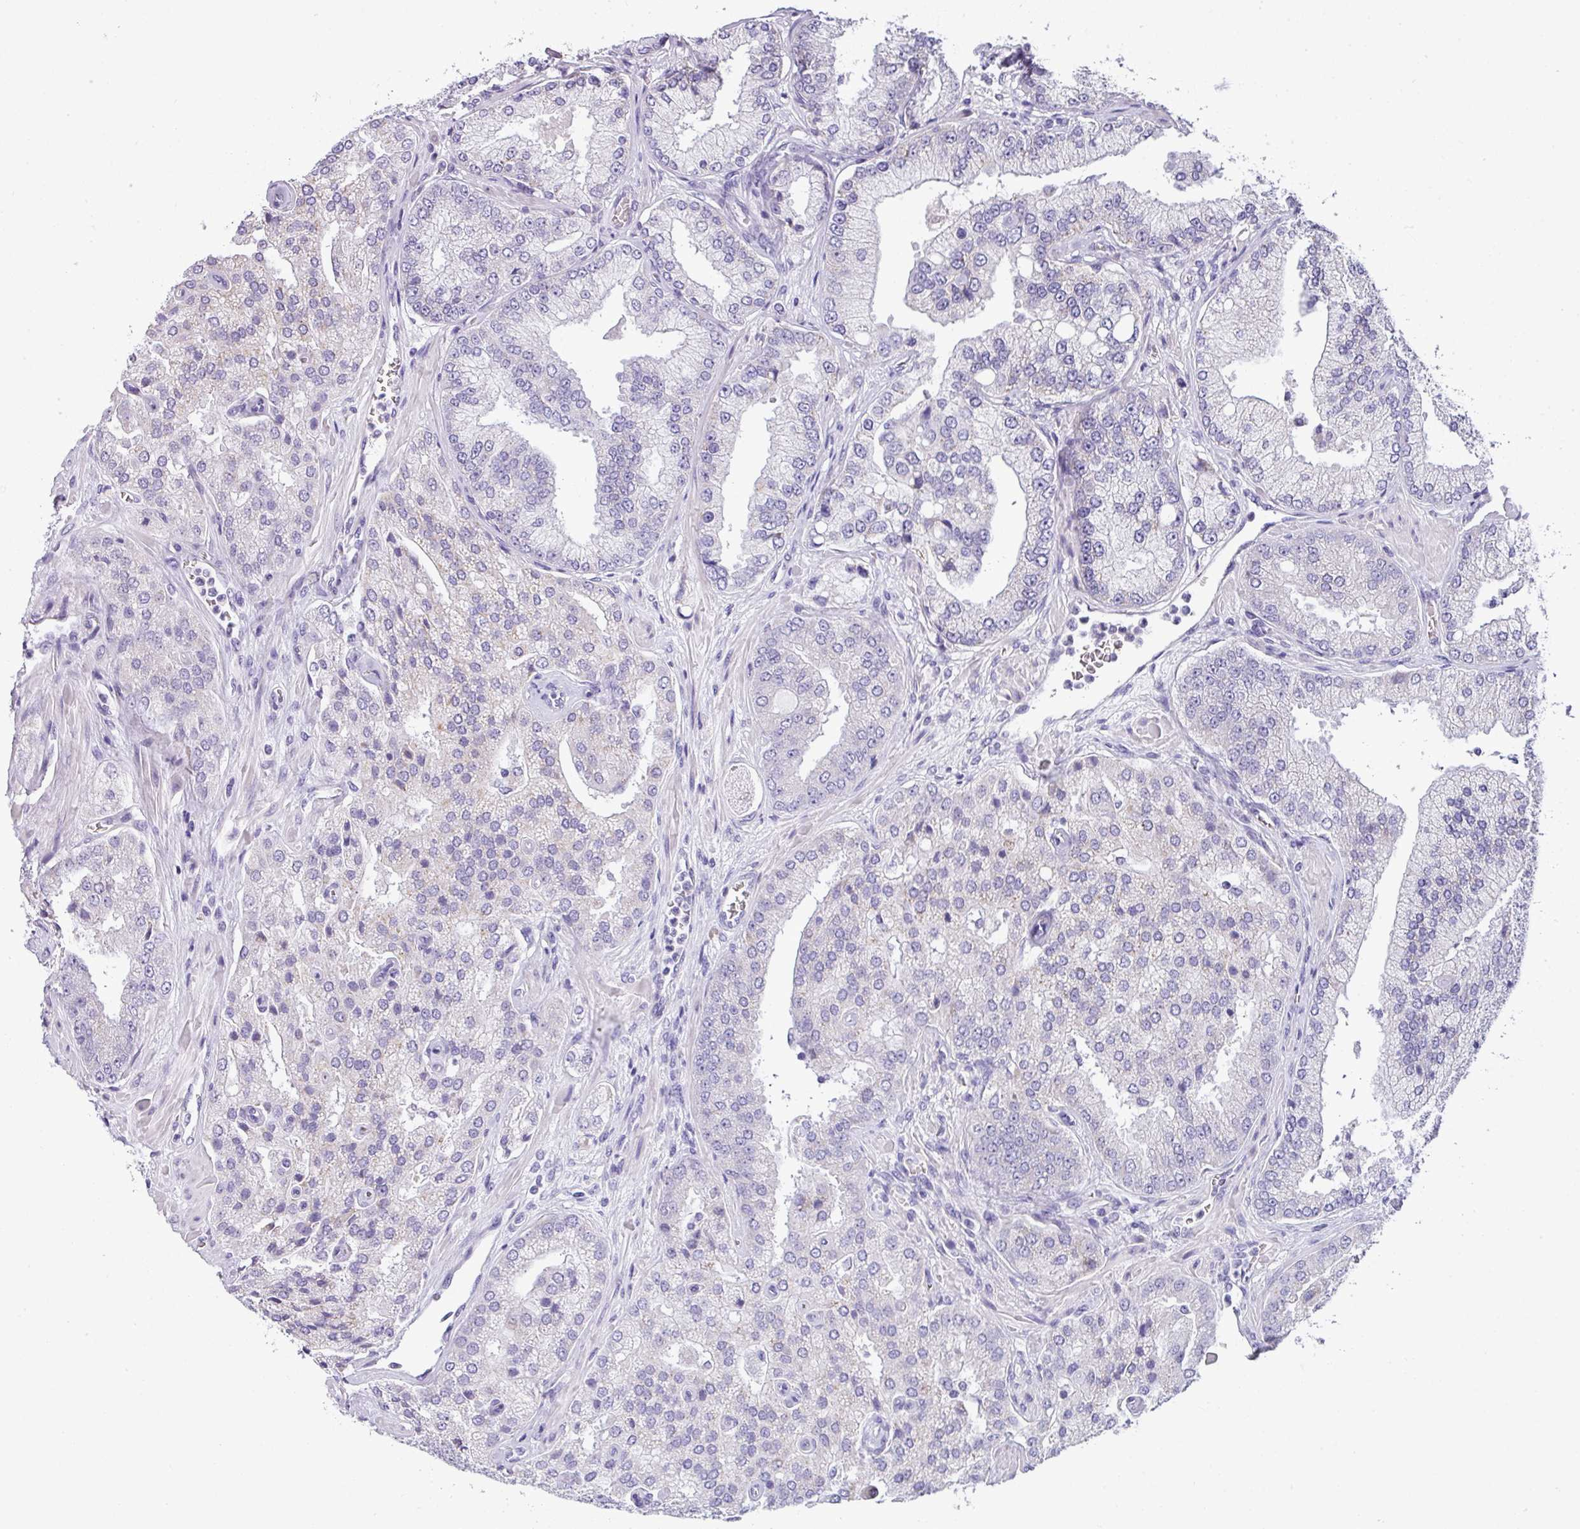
{"staining": {"intensity": "negative", "quantity": "none", "location": "none"}, "tissue": "prostate cancer", "cell_type": "Tumor cells", "image_type": "cancer", "snomed": [{"axis": "morphology", "description": "Adenocarcinoma, High grade"}, {"axis": "topography", "description": "Prostate"}], "caption": "DAB (3,3'-diaminobenzidine) immunohistochemical staining of human prostate adenocarcinoma (high-grade) displays no significant staining in tumor cells.", "gene": "STAT5A", "patient": {"sex": "male", "age": 68}}